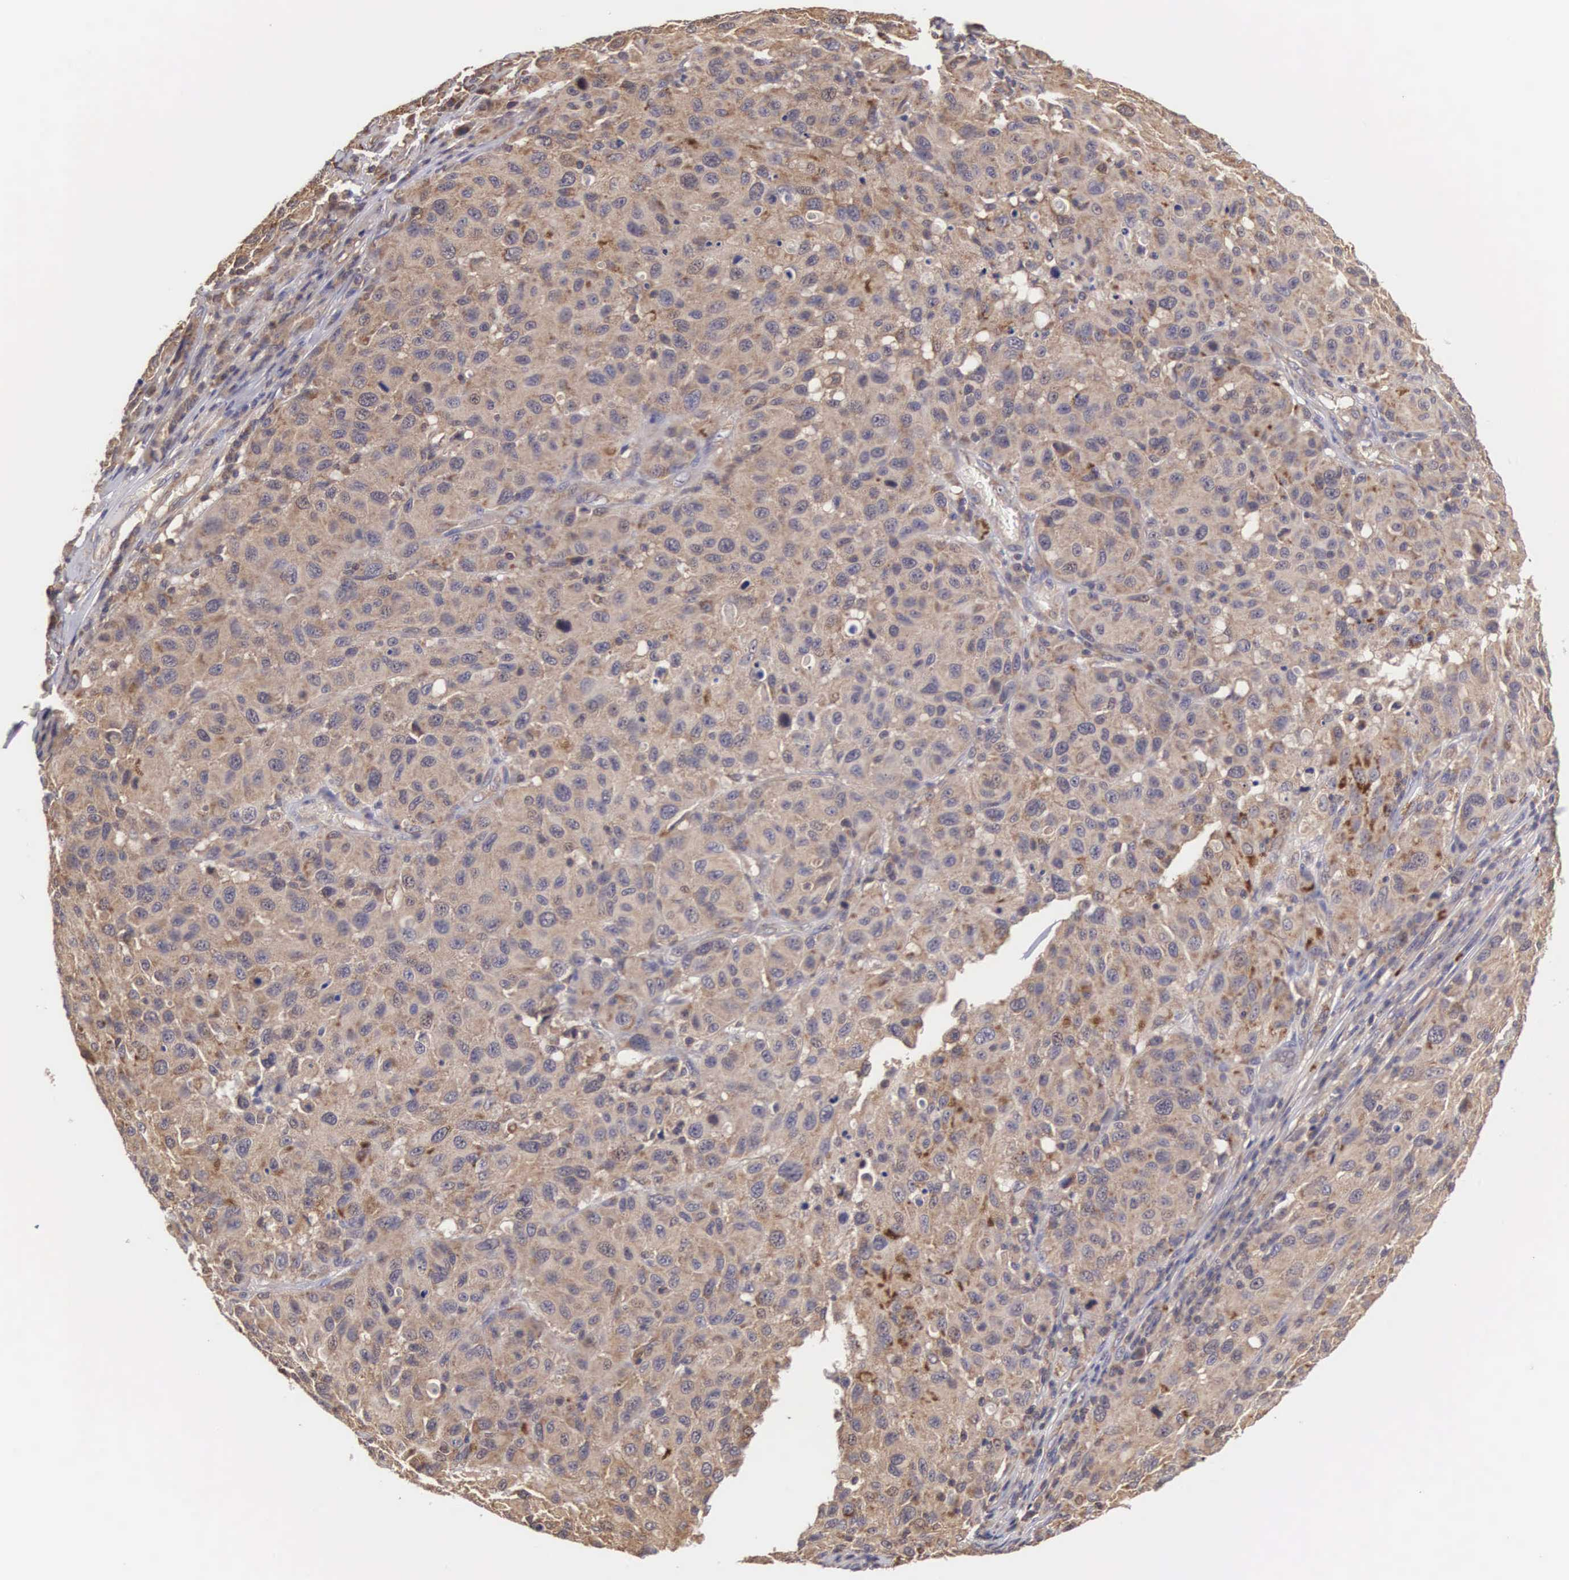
{"staining": {"intensity": "weak", "quantity": ">75%", "location": "cytoplasmic/membranous"}, "tissue": "melanoma", "cell_type": "Tumor cells", "image_type": "cancer", "snomed": [{"axis": "morphology", "description": "Malignant melanoma, NOS"}, {"axis": "topography", "description": "Skin"}], "caption": "DAB (3,3'-diaminobenzidine) immunohistochemical staining of melanoma displays weak cytoplasmic/membranous protein staining in about >75% of tumor cells. The staining is performed using DAB brown chromogen to label protein expression. The nuclei are counter-stained blue using hematoxylin.", "gene": "DHRS1", "patient": {"sex": "female", "age": 77}}